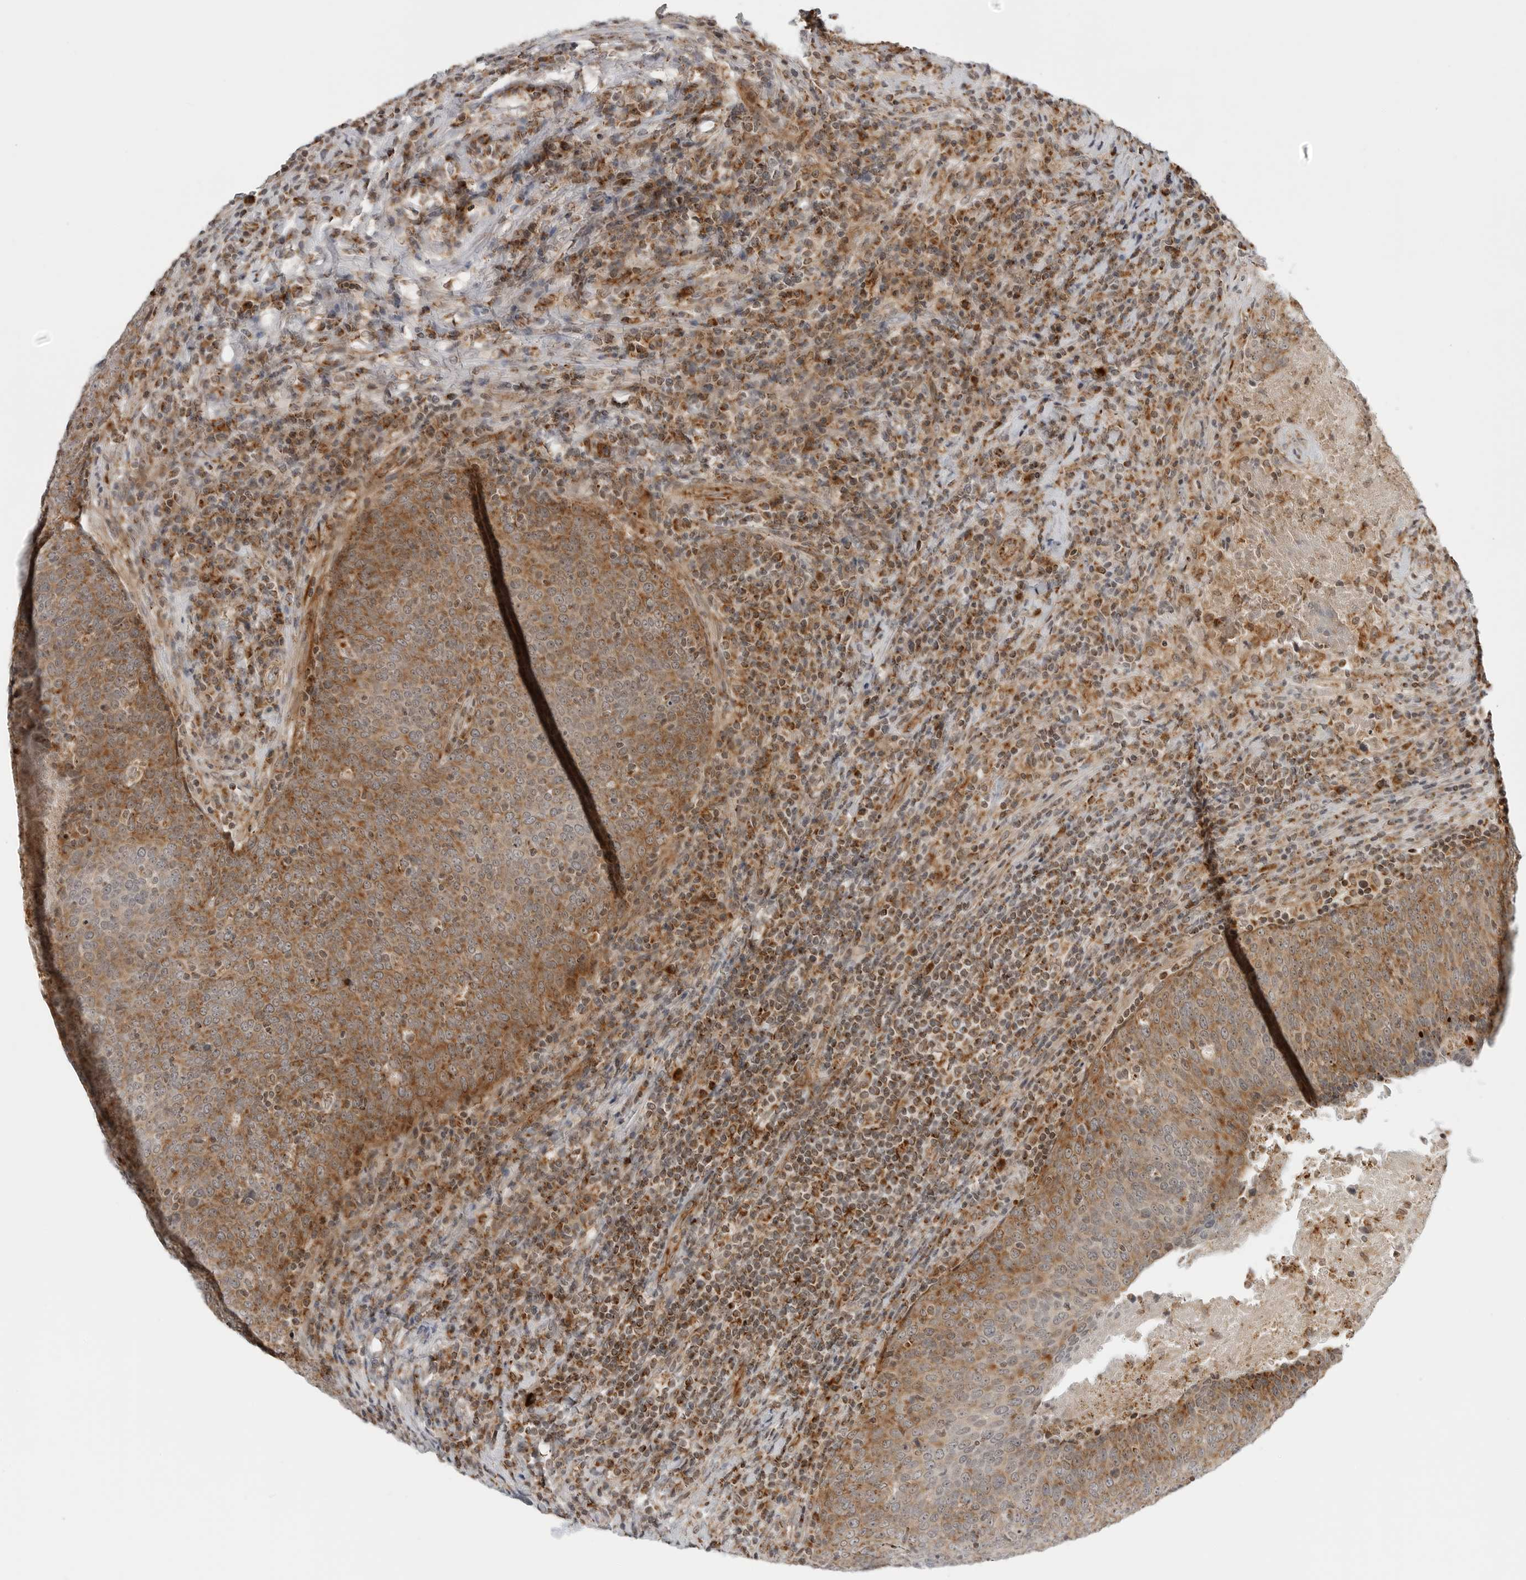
{"staining": {"intensity": "moderate", "quantity": ">75%", "location": "cytoplasmic/membranous"}, "tissue": "head and neck cancer", "cell_type": "Tumor cells", "image_type": "cancer", "snomed": [{"axis": "morphology", "description": "Squamous cell carcinoma, NOS"}, {"axis": "morphology", "description": "Squamous cell carcinoma, metastatic, NOS"}, {"axis": "topography", "description": "Lymph node"}, {"axis": "topography", "description": "Head-Neck"}], "caption": "Immunohistochemistry (IHC) of human head and neck cancer displays medium levels of moderate cytoplasmic/membranous positivity in approximately >75% of tumor cells.", "gene": "PEX2", "patient": {"sex": "male", "age": 62}}